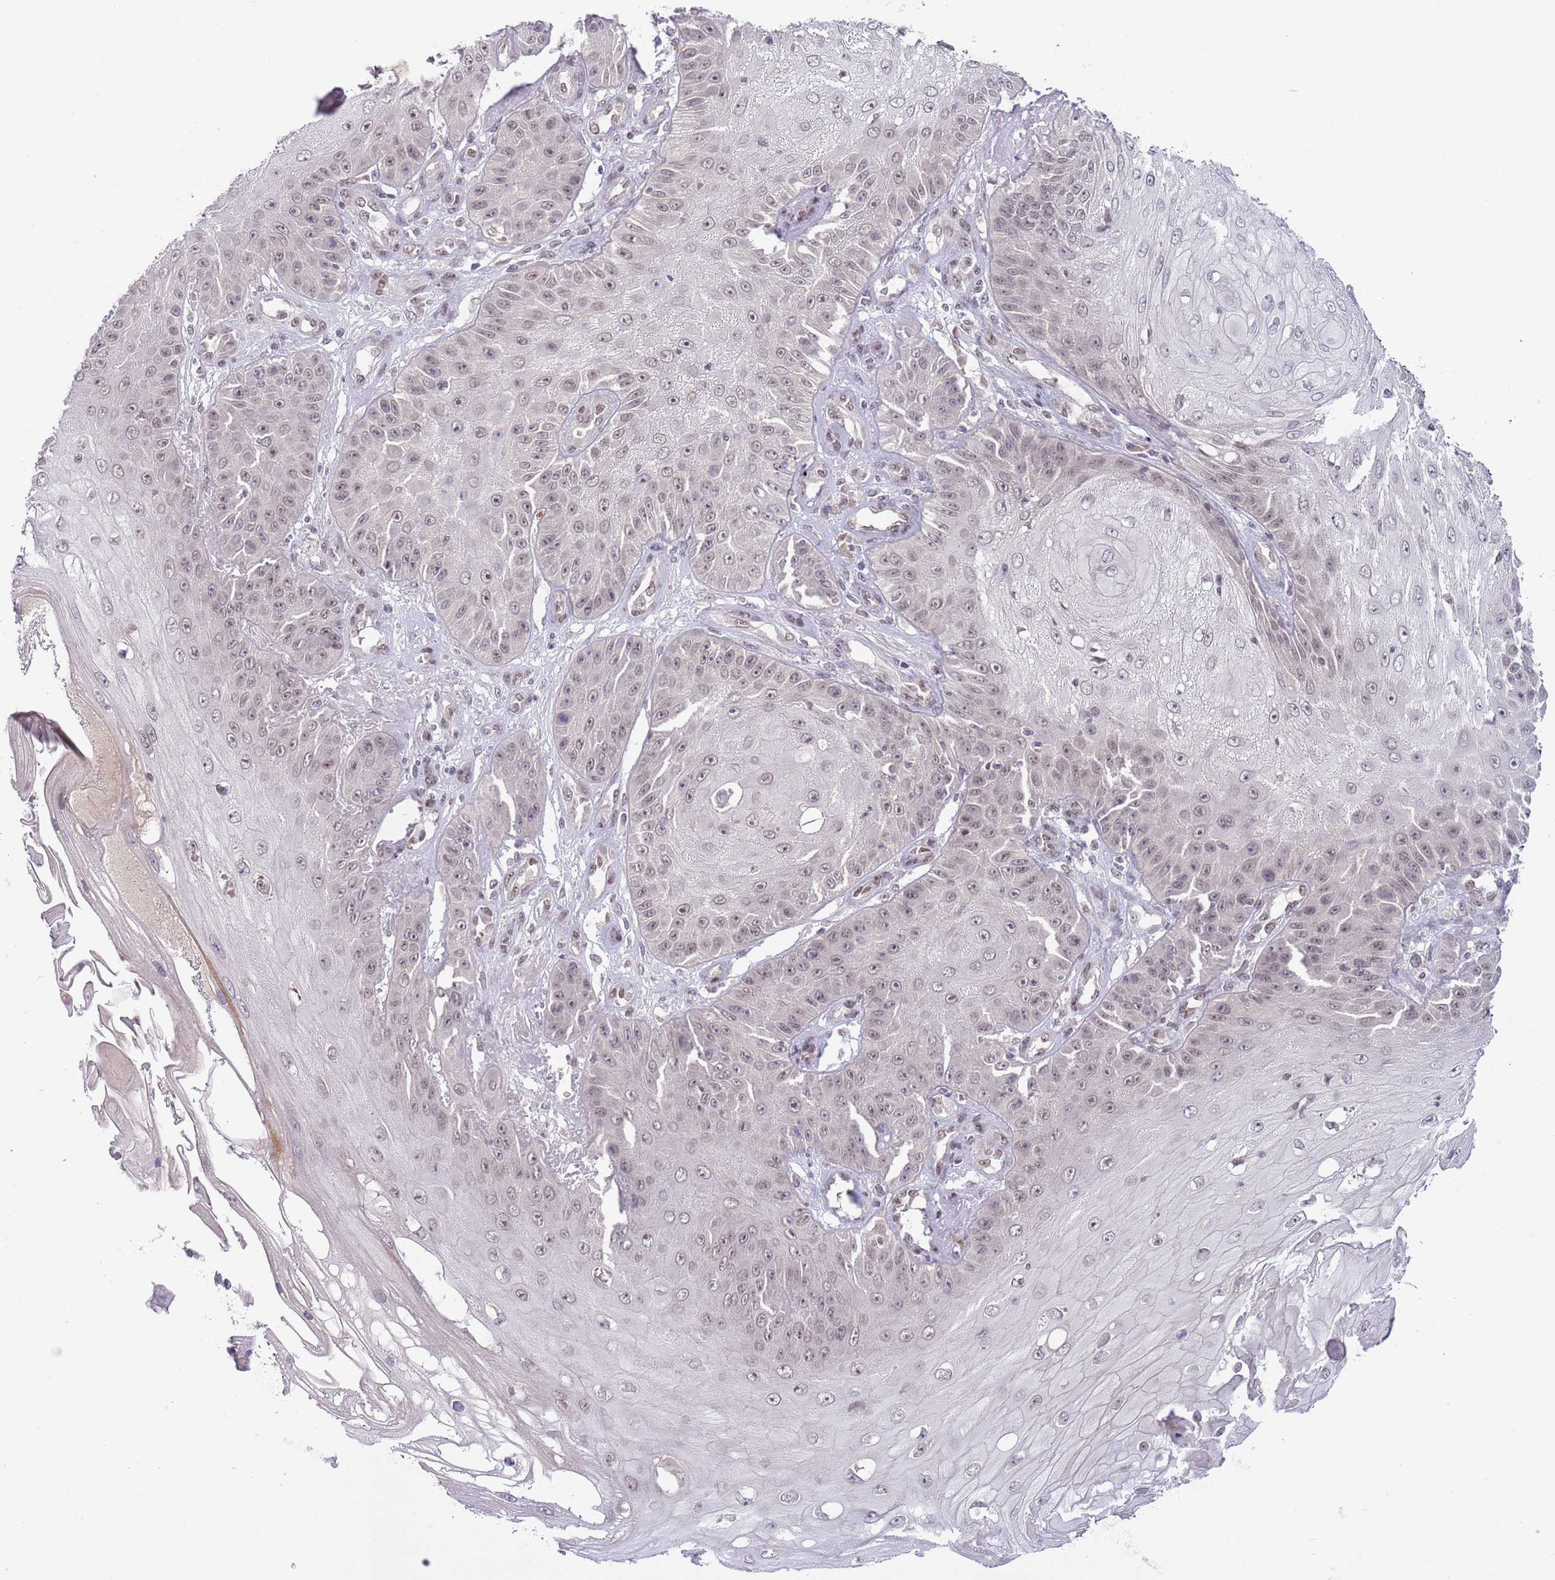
{"staining": {"intensity": "weak", "quantity": "<25%", "location": "nuclear"}, "tissue": "skin cancer", "cell_type": "Tumor cells", "image_type": "cancer", "snomed": [{"axis": "morphology", "description": "Squamous cell carcinoma, NOS"}, {"axis": "topography", "description": "Skin"}], "caption": "The immunohistochemistry micrograph has no significant expression in tumor cells of skin squamous cell carcinoma tissue.", "gene": "TM2D1", "patient": {"sex": "male", "age": 70}}